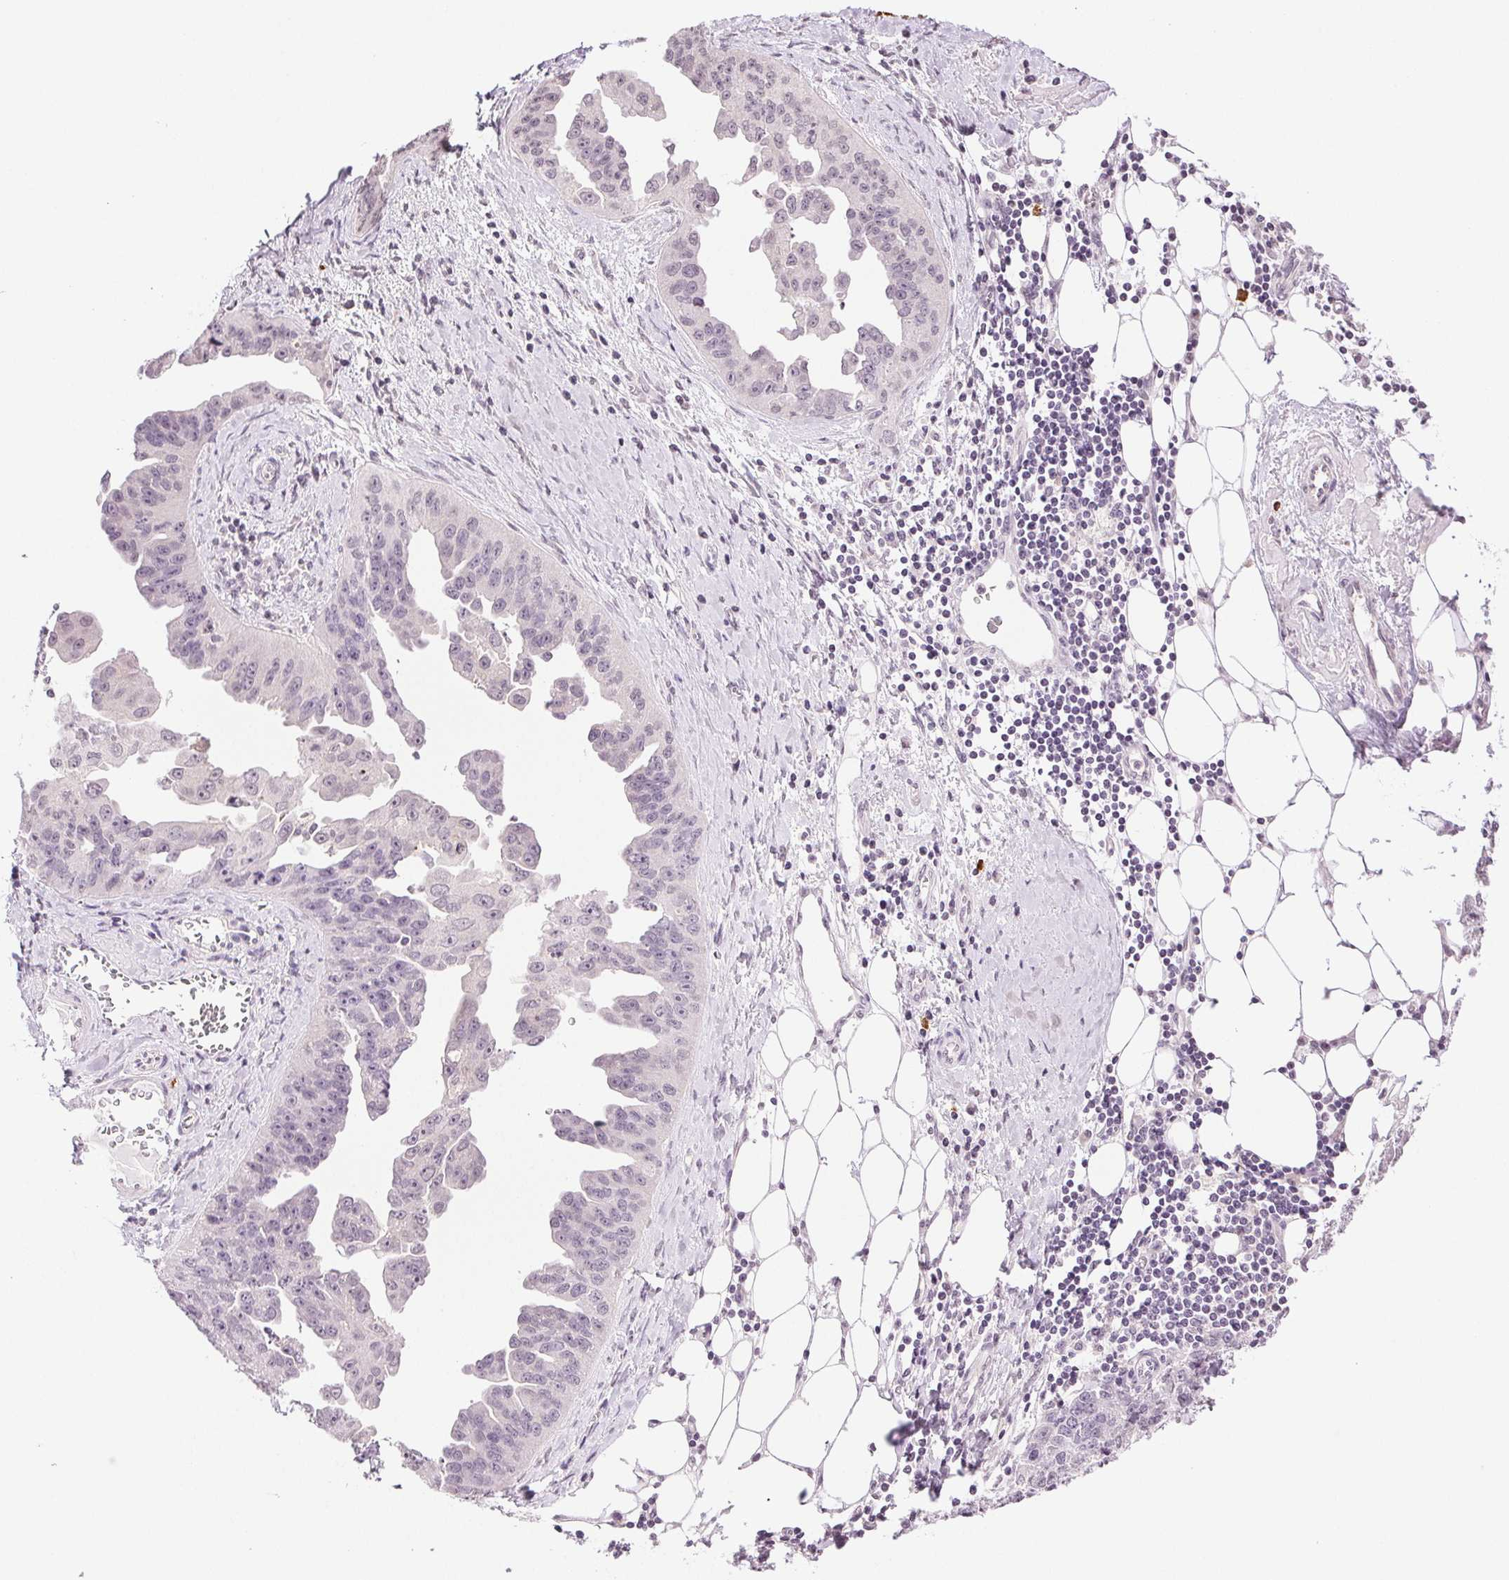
{"staining": {"intensity": "negative", "quantity": "none", "location": "none"}, "tissue": "ovarian cancer", "cell_type": "Tumor cells", "image_type": "cancer", "snomed": [{"axis": "morphology", "description": "Cystadenocarcinoma, serous, NOS"}, {"axis": "topography", "description": "Ovary"}], "caption": "The image demonstrates no significant positivity in tumor cells of ovarian cancer. (Stains: DAB immunohistochemistry with hematoxylin counter stain, Microscopy: brightfield microscopy at high magnification).", "gene": "TNNT3", "patient": {"sex": "female", "age": 75}}